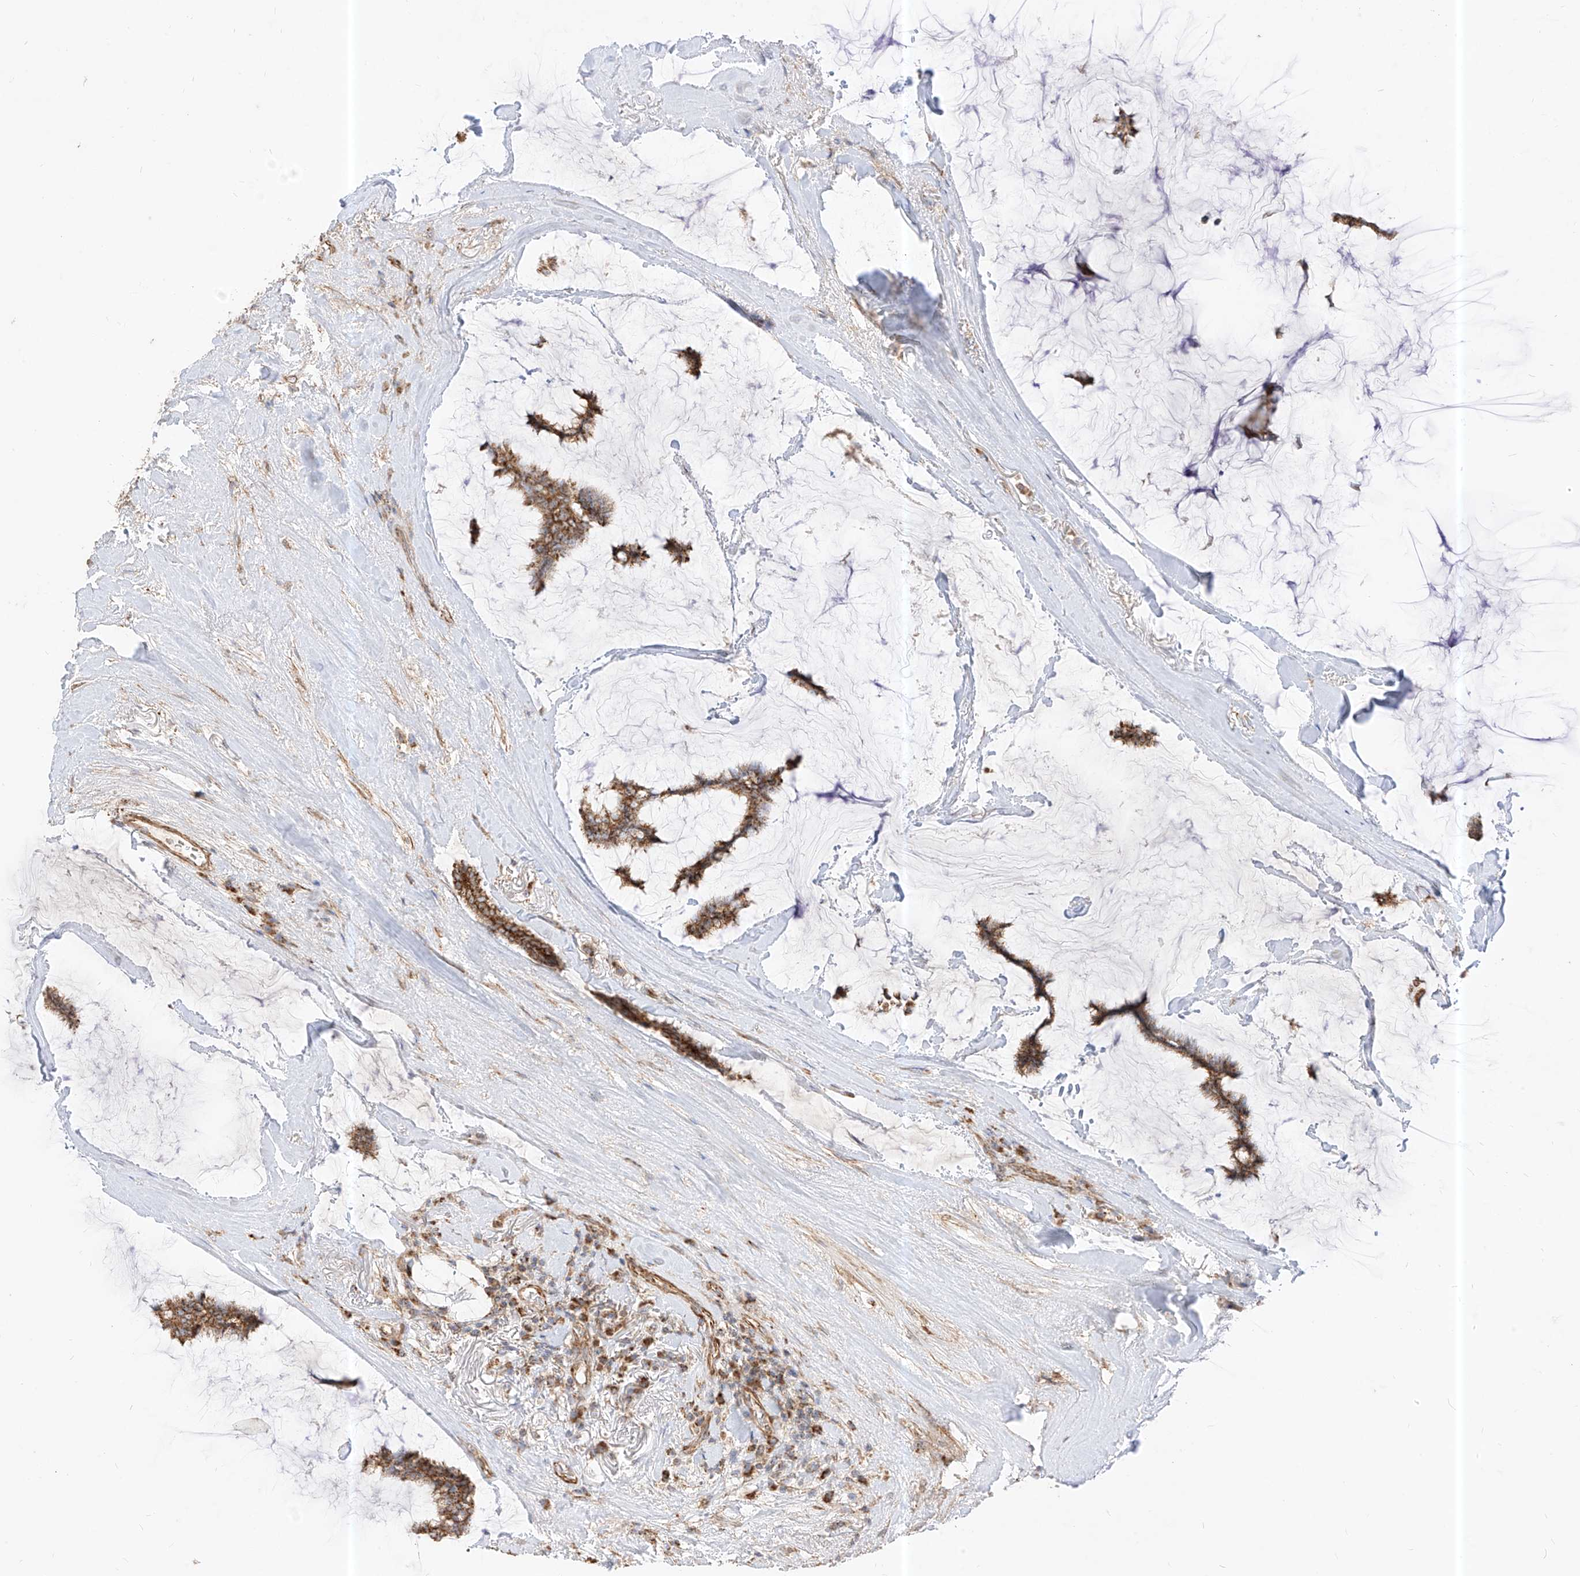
{"staining": {"intensity": "moderate", "quantity": ">75%", "location": "cytoplasmic/membranous"}, "tissue": "breast cancer", "cell_type": "Tumor cells", "image_type": "cancer", "snomed": [{"axis": "morphology", "description": "Duct carcinoma"}, {"axis": "topography", "description": "Breast"}], "caption": "Brown immunohistochemical staining in breast cancer (invasive ductal carcinoma) demonstrates moderate cytoplasmic/membranous expression in approximately >75% of tumor cells.", "gene": "PLCL1", "patient": {"sex": "female", "age": 93}}